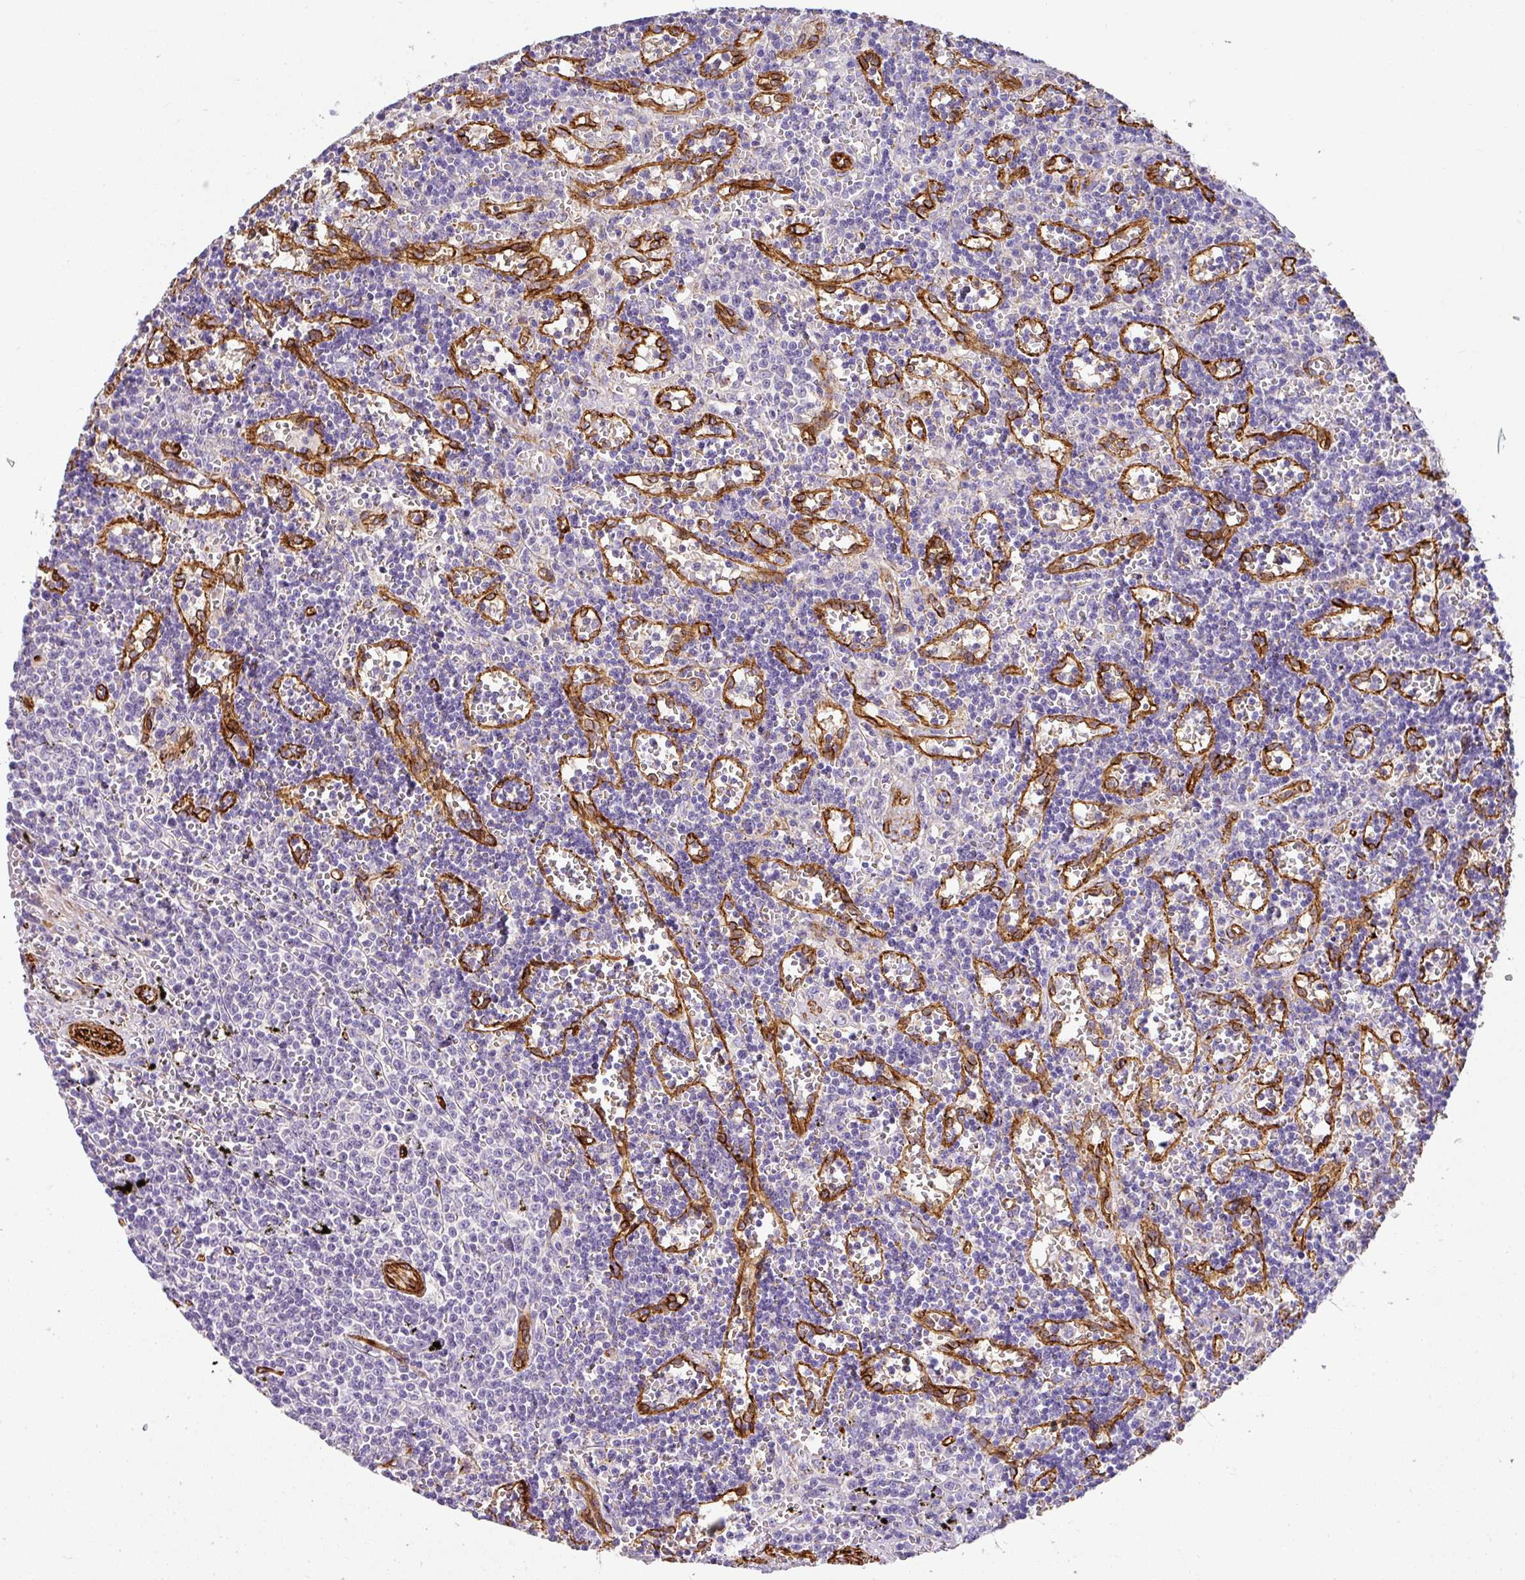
{"staining": {"intensity": "negative", "quantity": "none", "location": "none"}, "tissue": "lymphoma", "cell_type": "Tumor cells", "image_type": "cancer", "snomed": [{"axis": "morphology", "description": "Malignant lymphoma, non-Hodgkin's type, Low grade"}, {"axis": "topography", "description": "Spleen"}], "caption": "IHC of lymphoma shows no expression in tumor cells.", "gene": "SLC25A17", "patient": {"sex": "male", "age": 60}}